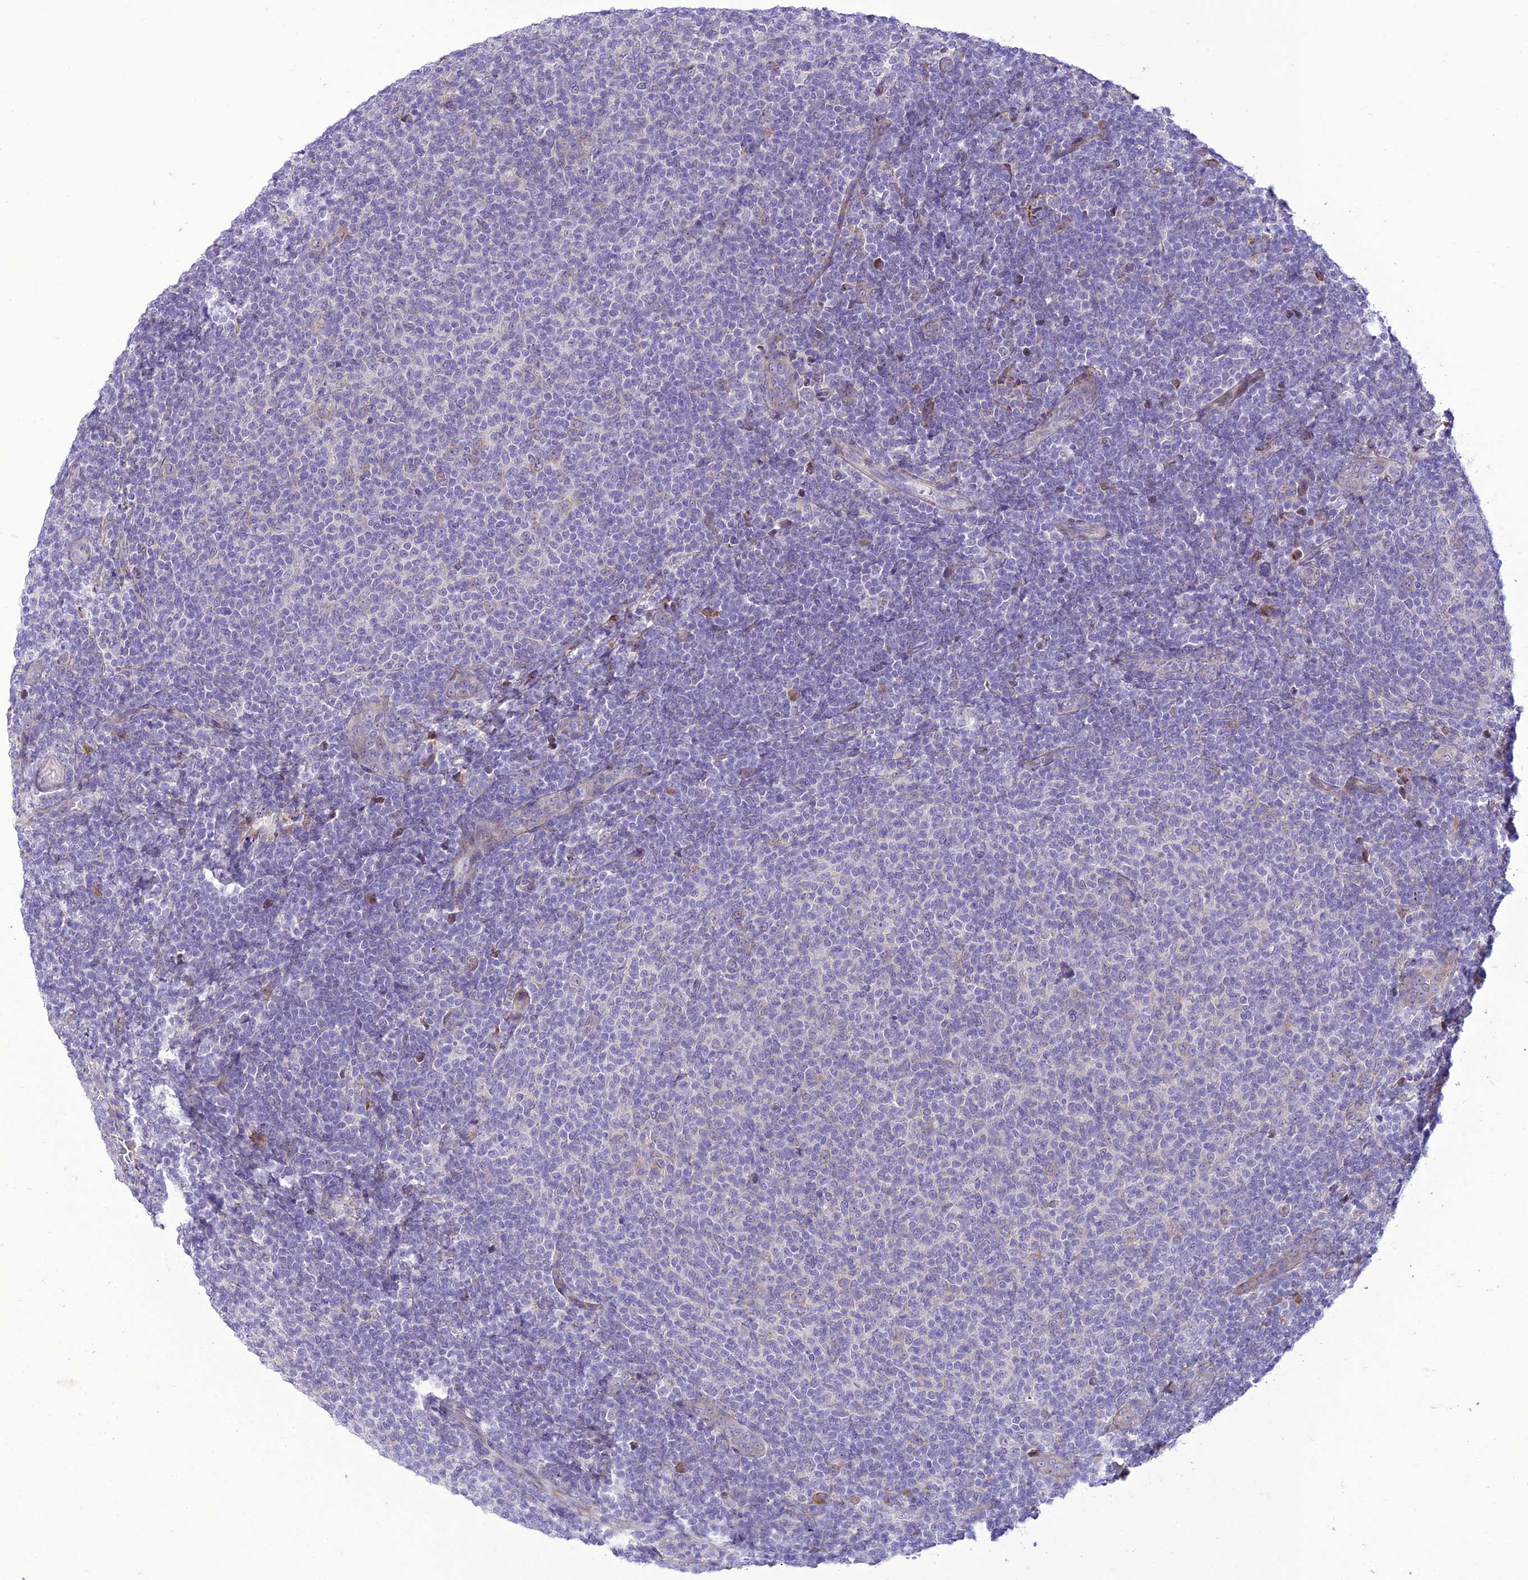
{"staining": {"intensity": "negative", "quantity": "none", "location": "none"}, "tissue": "lymphoma", "cell_type": "Tumor cells", "image_type": "cancer", "snomed": [{"axis": "morphology", "description": "Malignant lymphoma, non-Hodgkin's type, Low grade"}, {"axis": "topography", "description": "Lymph node"}], "caption": "Human low-grade malignant lymphoma, non-Hodgkin's type stained for a protein using immunohistochemistry (IHC) displays no positivity in tumor cells.", "gene": "NEURL2", "patient": {"sex": "male", "age": 66}}